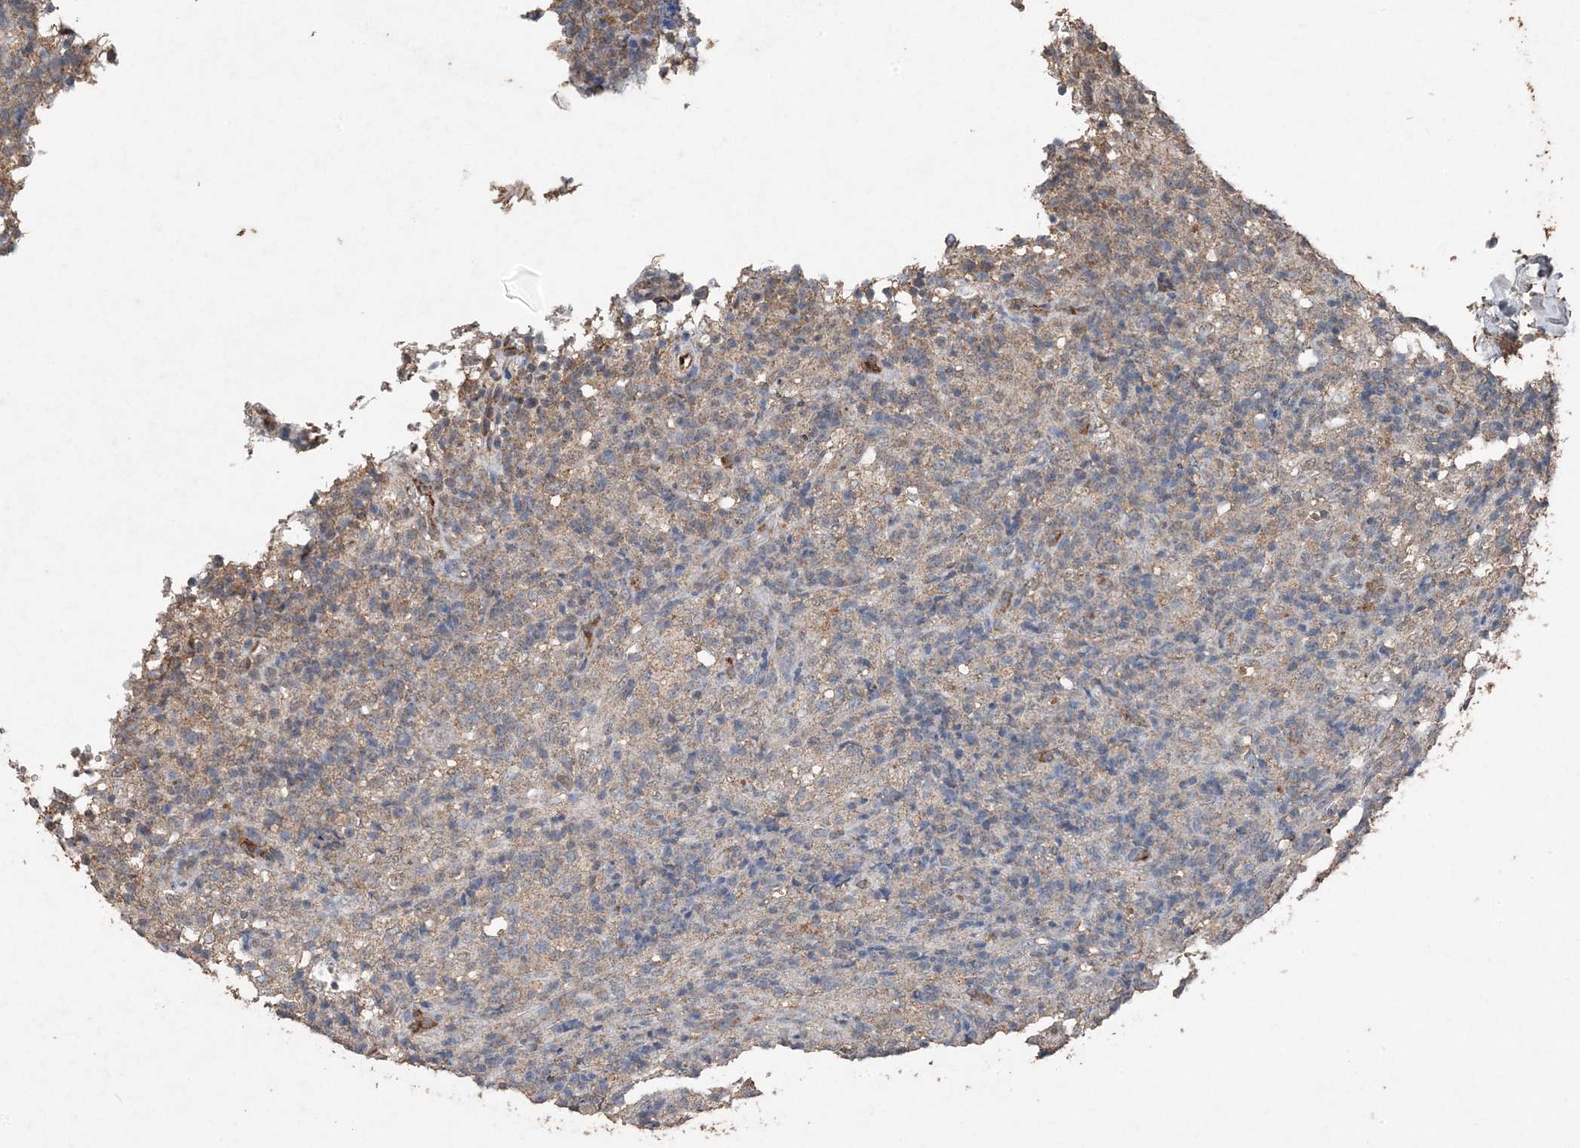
{"staining": {"intensity": "negative", "quantity": "none", "location": "none"}, "tissue": "lymphoma", "cell_type": "Tumor cells", "image_type": "cancer", "snomed": [{"axis": "morphology", "description": "Malignant lymphoma, non-Hodgkin's type, High grade"}, {"axis": "topography", "description": "Lymph node"}], "caption": "An immunohistochemistry image of high-grade malignant lymphoma, non-Hodgkin's type is shown. There is no staining in tumor cells of high-grade malignant lymphoma, non-Hodgkin's type.", "gene": "FCN3", "patient": {"sex": "female", "age": 76}}